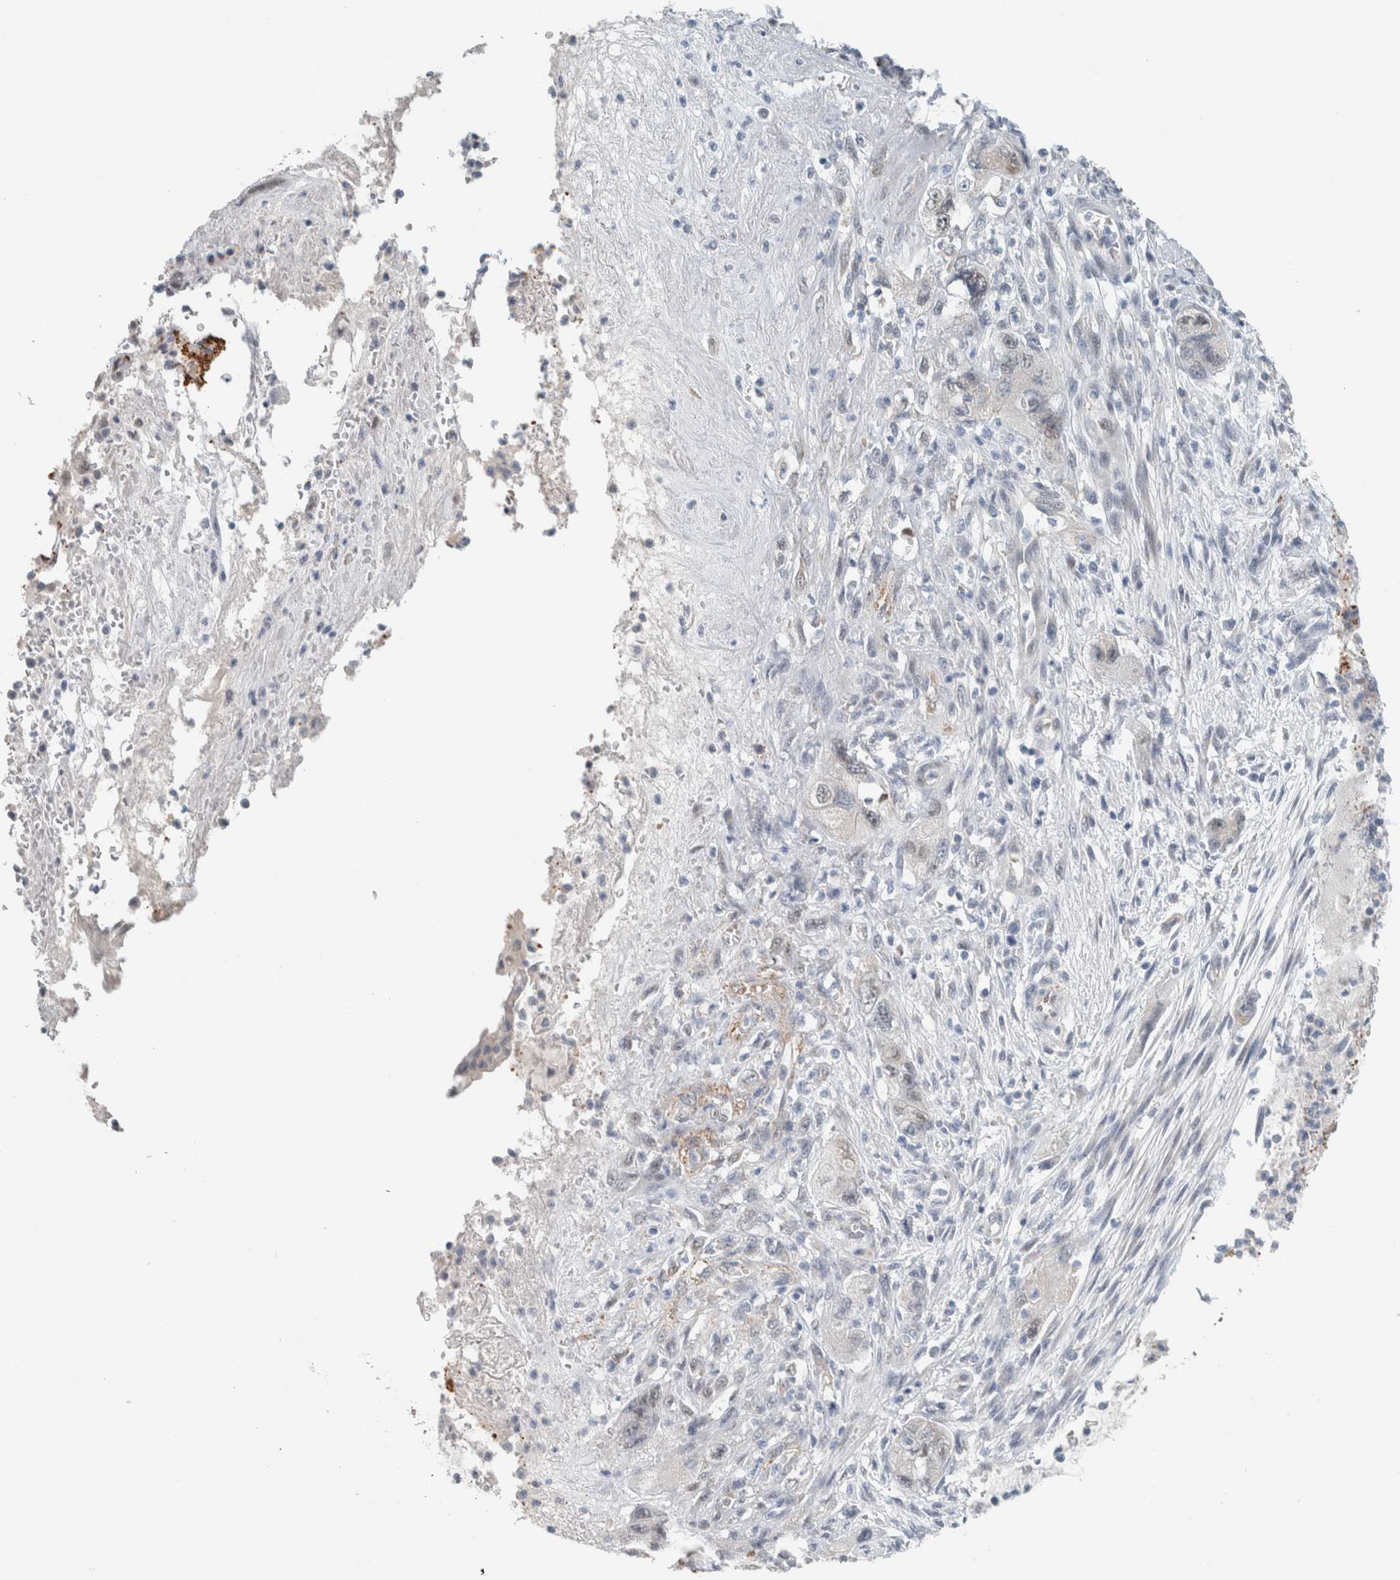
{"staining": {"intensity": "negative", "quantity": "none", "location": "none"}, "tissue": "pancreatic cancer", "cell_type": "Tumor cells", "image_type": "cancer", "snomed": [{"axis": "morphology", "description": "Adenocarcinoma, NOS"}, {"axis": "topography", "description": "Pancreas"}], "caption": "DAB (3,3'-diaminobenzidine) immunohistochemical staining of pancreatic cancer (adenocarcinoma) exhibits no significant expression in tumor cells.", "gene": "CRAT", "patient": {"sex": "female", "age": 73}}